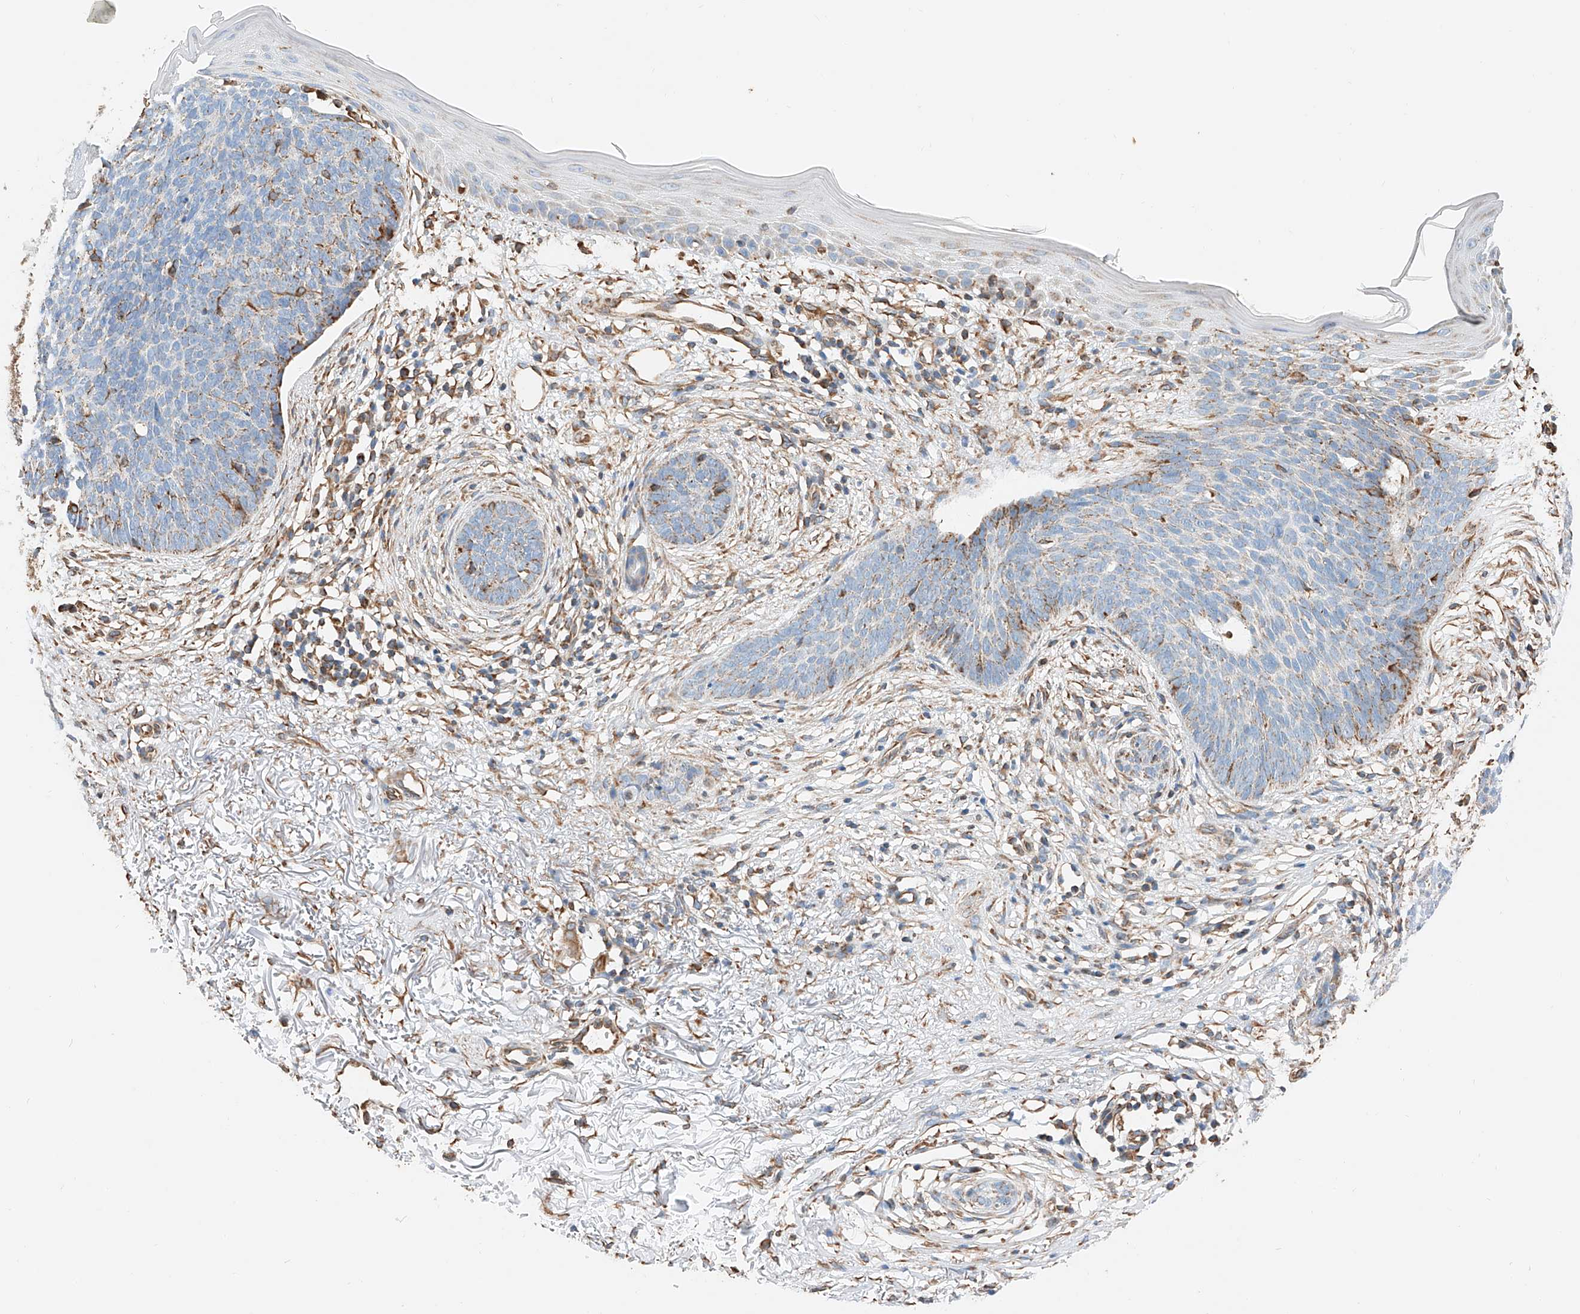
{"staining": {"intensity": "weak", "quantity": "<25%", "location": "cytoplasmic/membranous"}, "tissue": "skin cancer", "cell_type": "Tumor cells", "image_type": "cancer", "snomed": [{"axis": "morphology", "description": "Basal cell carcinoma"}, {"axis": "topography", "description": "Skin"}], "caption": "Immunohistochemical staining of skin basal cell carcinoma demonstrates no significant staining in tumor cells.", "gene": "NDUFV3", "patient": {"sex": "female", "age": 70}}